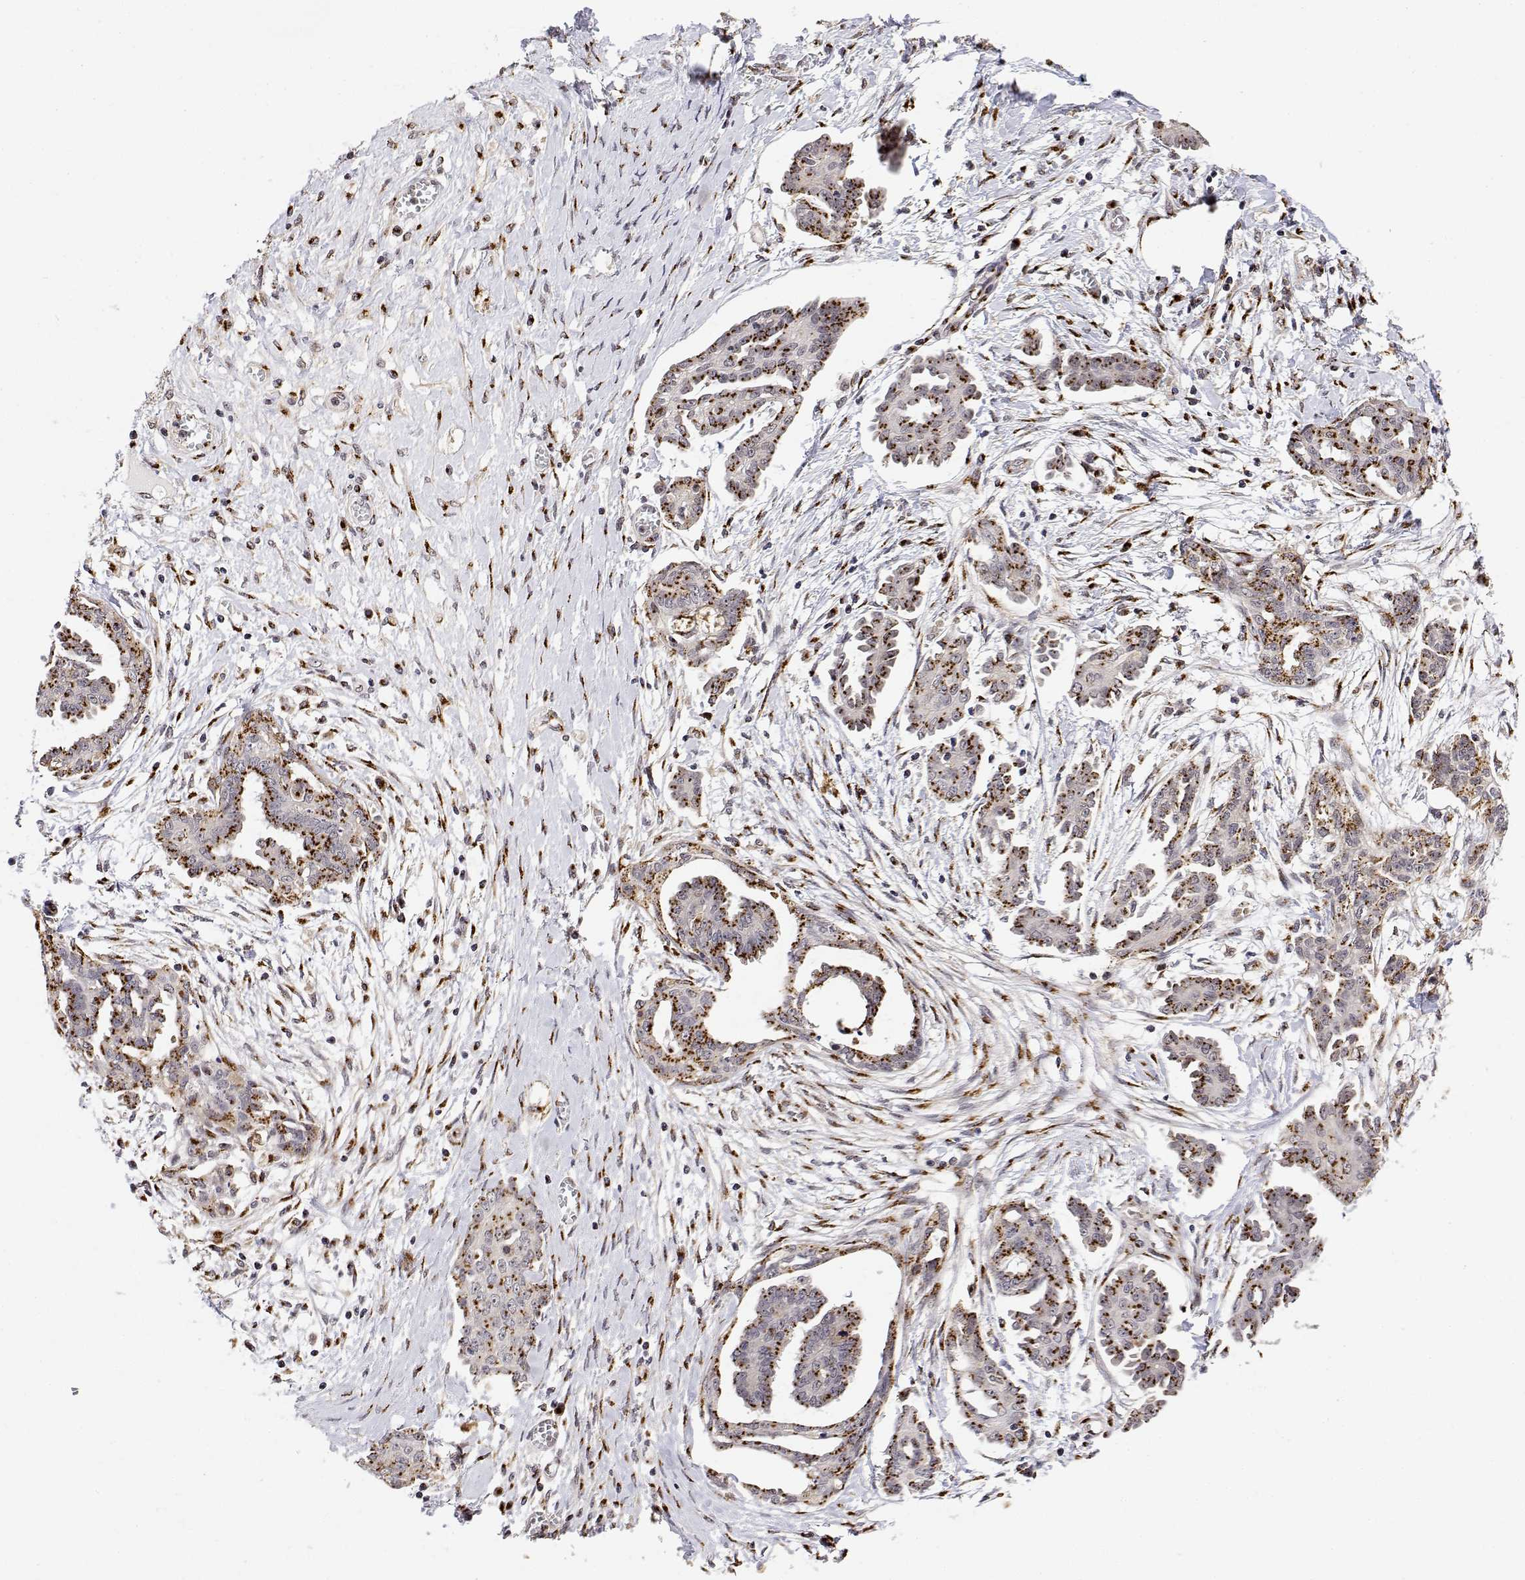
{"staining": {"intensity": "strong", "quantity": "25%-75%", "location": "cytoplasmic/membranous"}, "tissue": "ovarian cancer", "cell_type": "Tumor cells", "image_type": "cancer", "snomed": [{"axis": "morphology", "description": "Cystadenocarcinoma, serous, NOS"}, {"axis": "topography", "description": "Ovary"}], "caption": "Ovarian cancer tissue shows strong cytoplasmic/membranous expression in about 25%-75% of tumor cells, visualized by immunohistochemistry.", "gene": "YIPF3", "patient": {"sex": "female", "age": 71}}